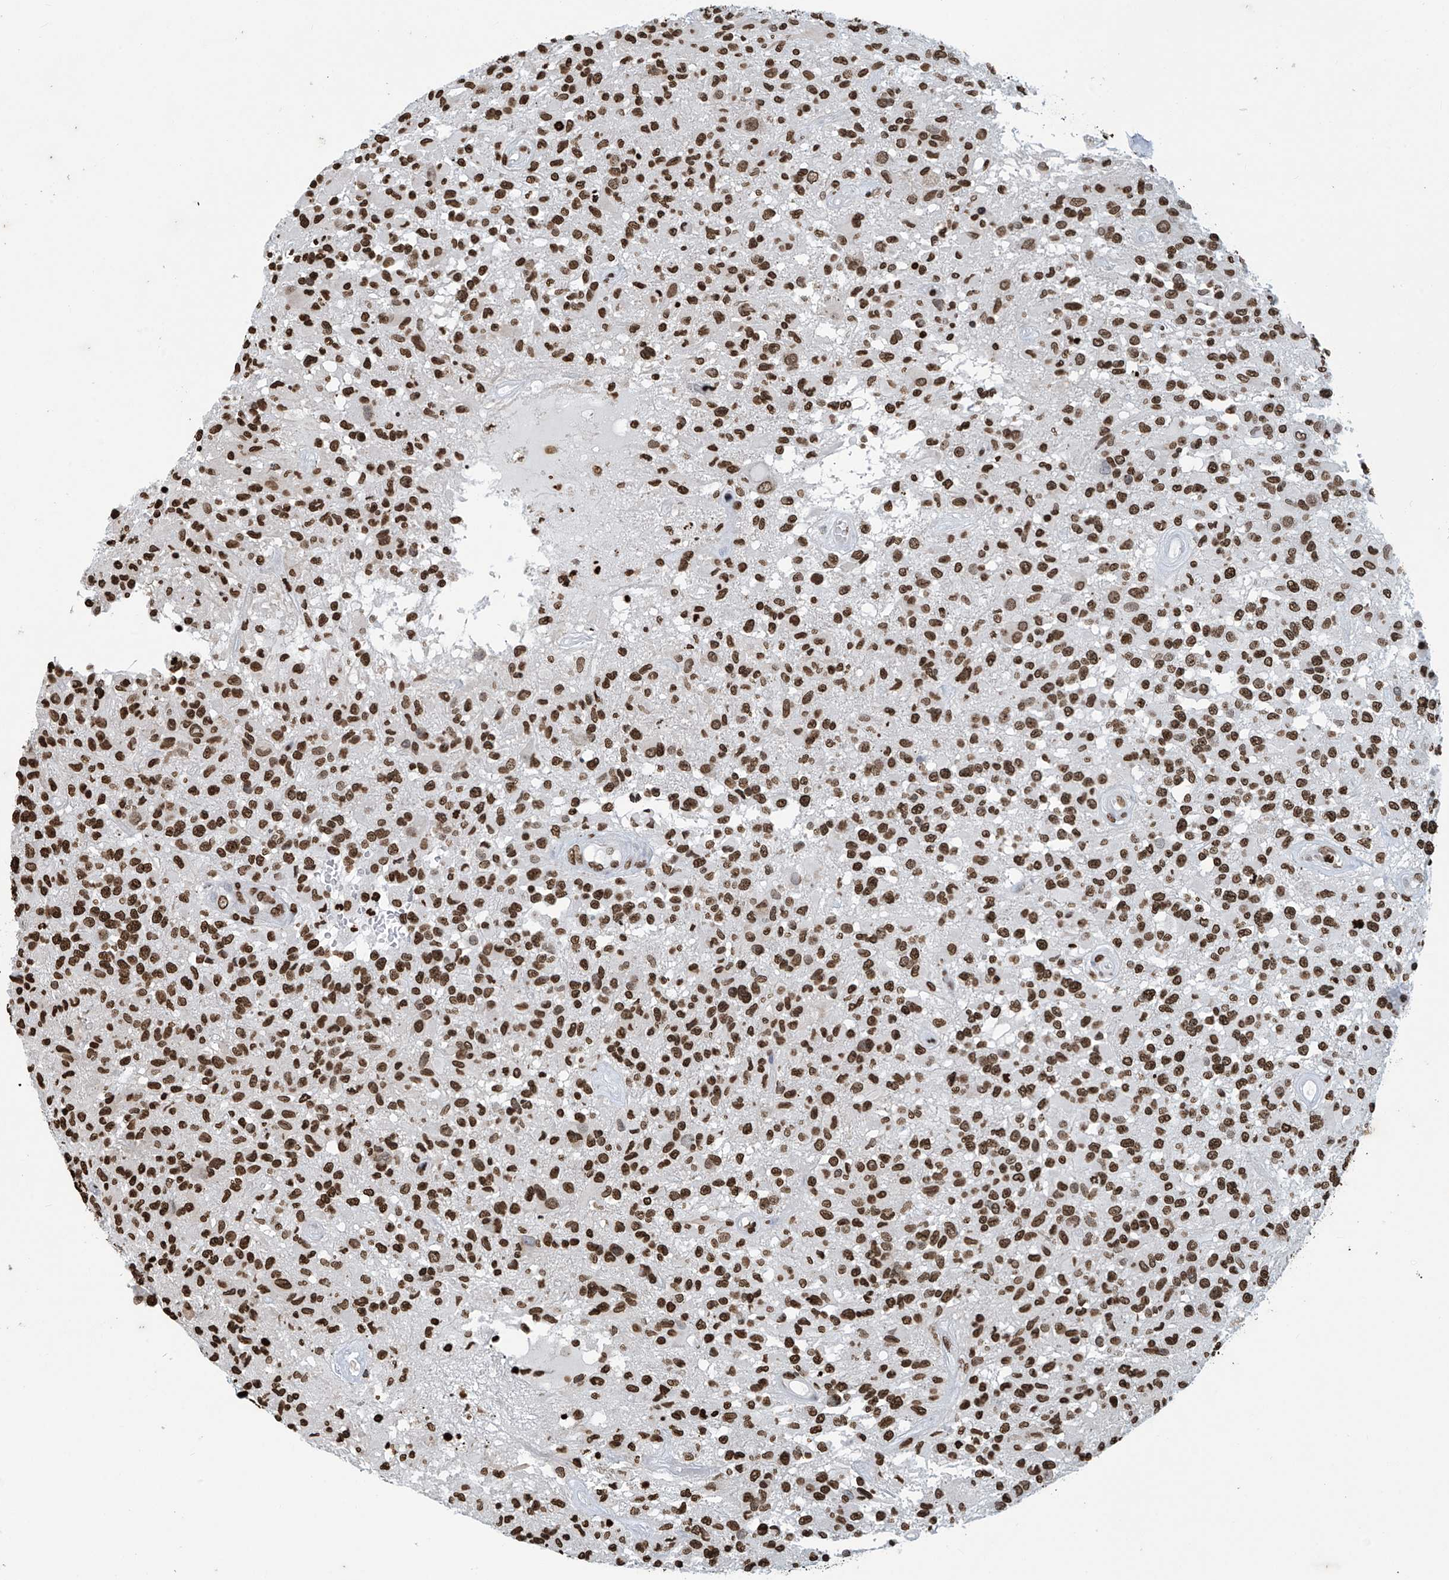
{"staining": {"intensity": "strong", "quantity": ">75%", "location": "nuclear"}, "tissue": "glioma", "cell_type": "Tumor cells", "image_type": "cancer", "snomed": [{"axis": "morphology", "description": "Glioma, malignant, High grade"}, {"axis": "morphology", "description": "Glioblastoma, NOS"}, {"axis": "topography", "description": "Brain"}], "caption": "Immunohistochemistry staining of glioma, which demonstrates high levels of strong nuclear staining in about >75% of tumor cells indicating strong nuclear protein staining. The staining was performed using DAB (brown) for protein detection and nuclei were counterstained in hematoxylin (blue).", "gene": "DPPA2", "patient": {"sex": "male", "age": 60}}